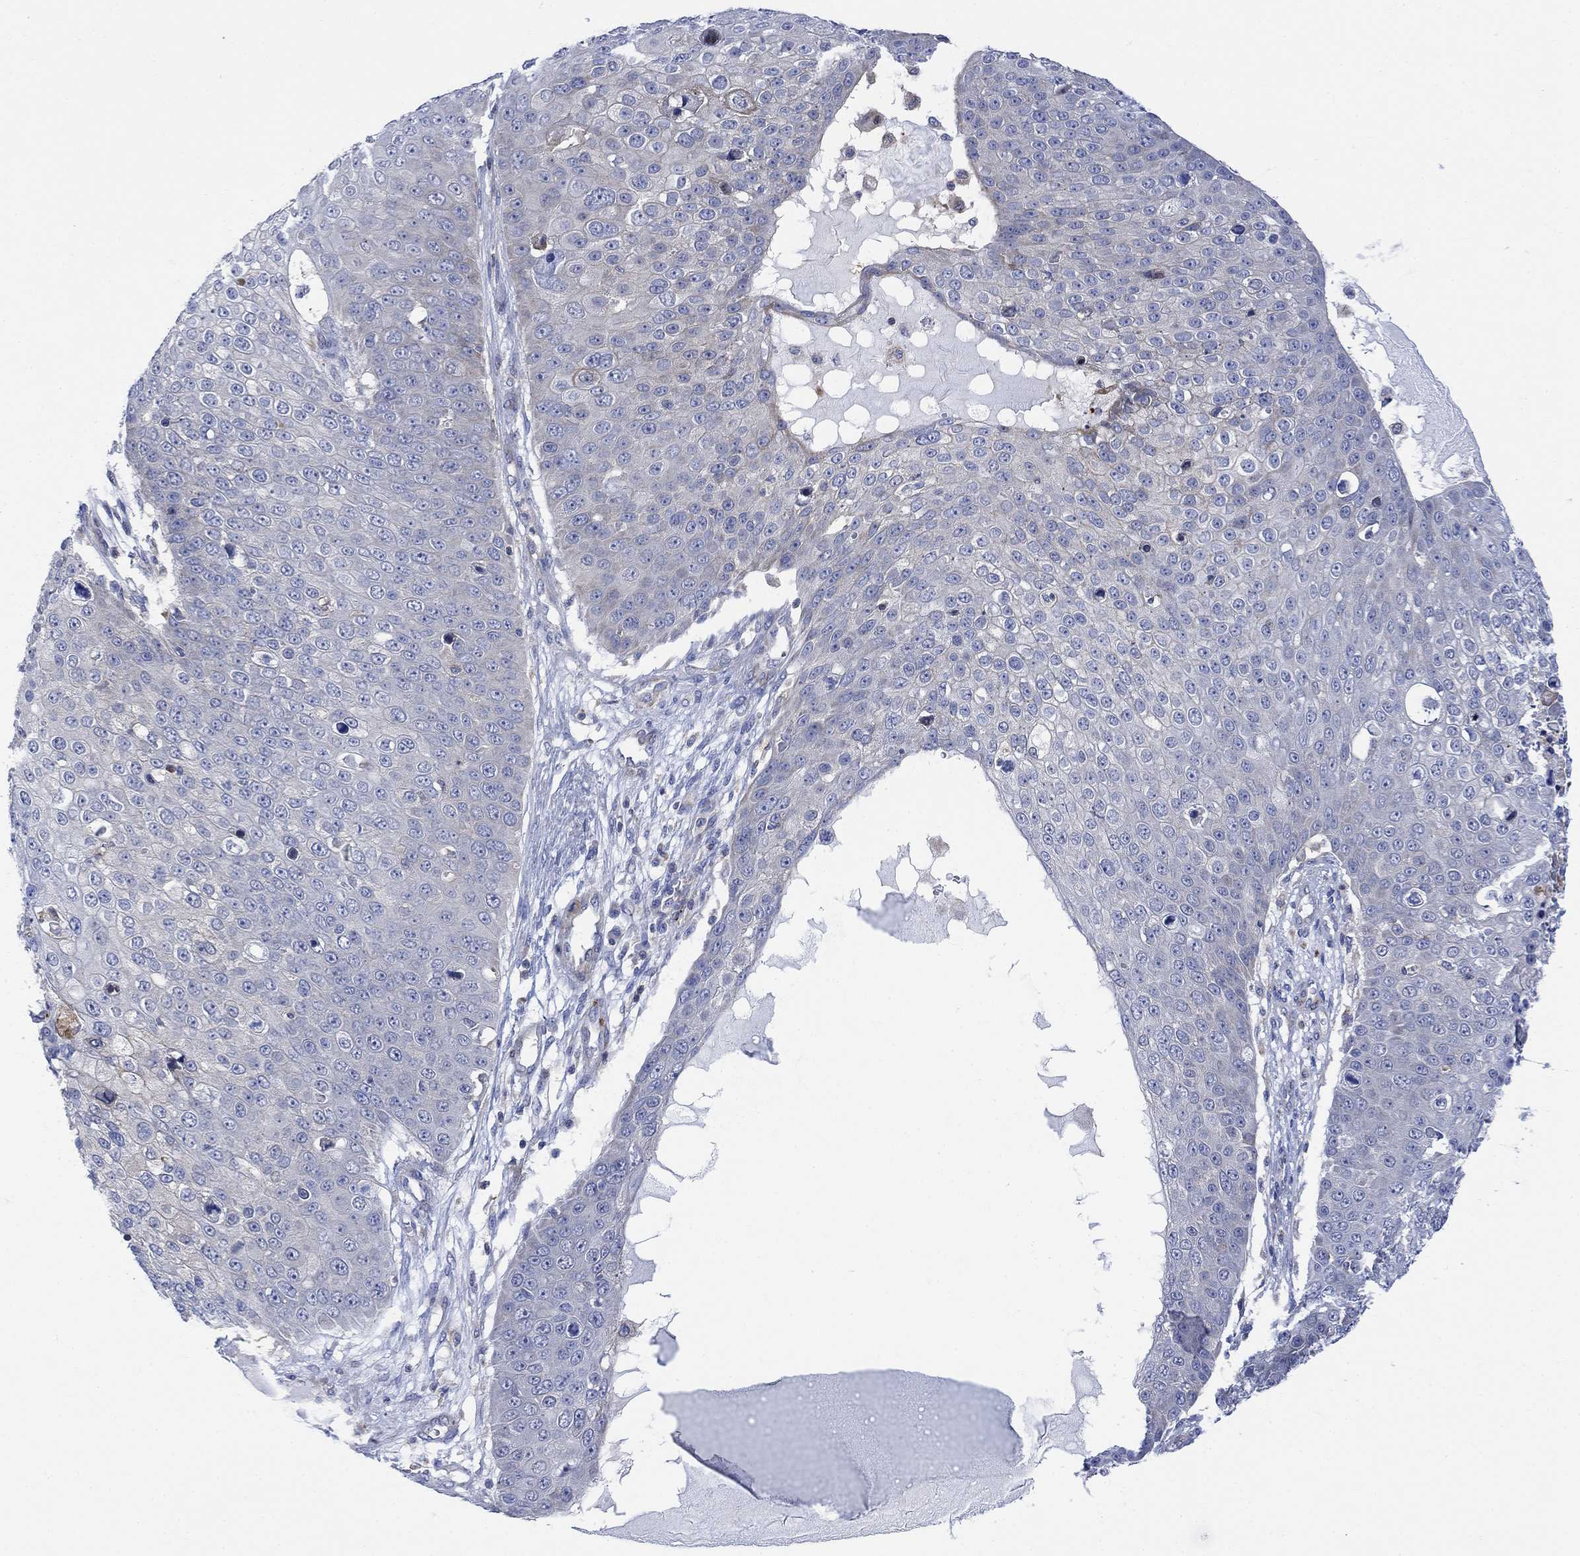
{"staining": {"intensity": "negative", "quantity": "none", "location": "none"}, "tissue": "skin cancer", "cell_type": "Tumor cells", "image_type": "cancer", "snomed": [{"axis": "morphology", "description": "Squamous cell carcinoma, NOS"}, {"axis": "topography", "description": "Skin"}], "caption": "A photomicrograph of human skin cancer is negative for staining in tumor cells. The staining is performed using DAB brown chromogen with nuclei counter-stained in using hematoxylin.", "gene": "ARSK", "patient": {"sex": "male", "age": 71}}